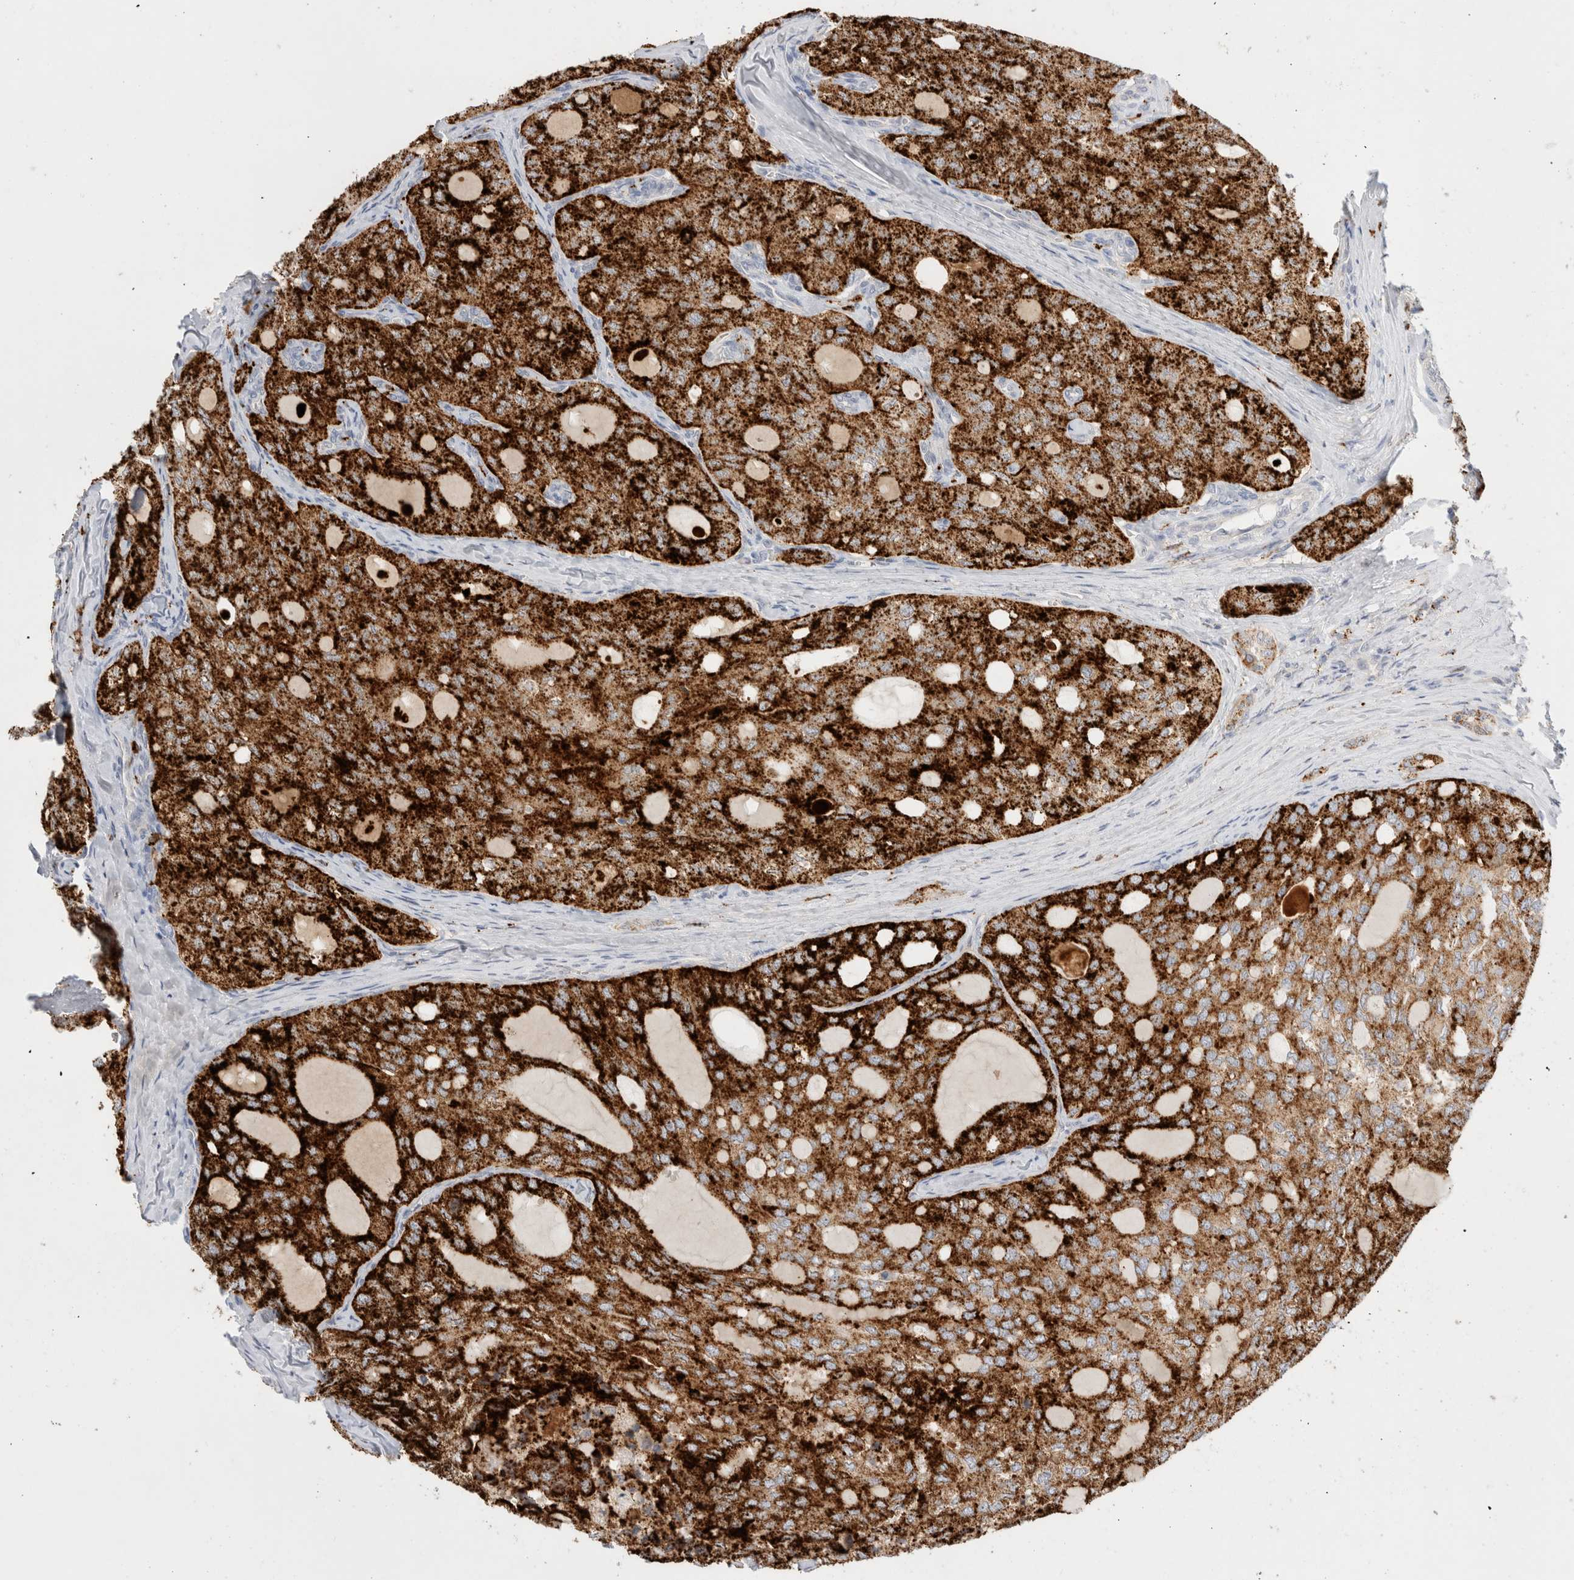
{"staining": {"intensity": "strong", "quantity": ">75%", "location": "cytoplasmic/membranous"}, "tissue": "thyroid cancer", "cell_type": "Tumor cells", "image_type": "cancer", "snomed": [{"axis": "morphology", "description": "Follicular adenoma carcinoma, NOS"}, {"axis": "topography", "description": "Thyroid gland"}], "caption": "A high-resolution histopathology image shows immunohistochemistry (IHC) staining of thyroid follicular adenoma carcinoma, which demonstrates strong cytoplasmic/membranous positivity in about >75% of tumor cells. (brown staining indicates protein expression, while blue staining denotes nuclei).", "gene": "HPGDS", "patient": {"sex": "male", "age": 75}}